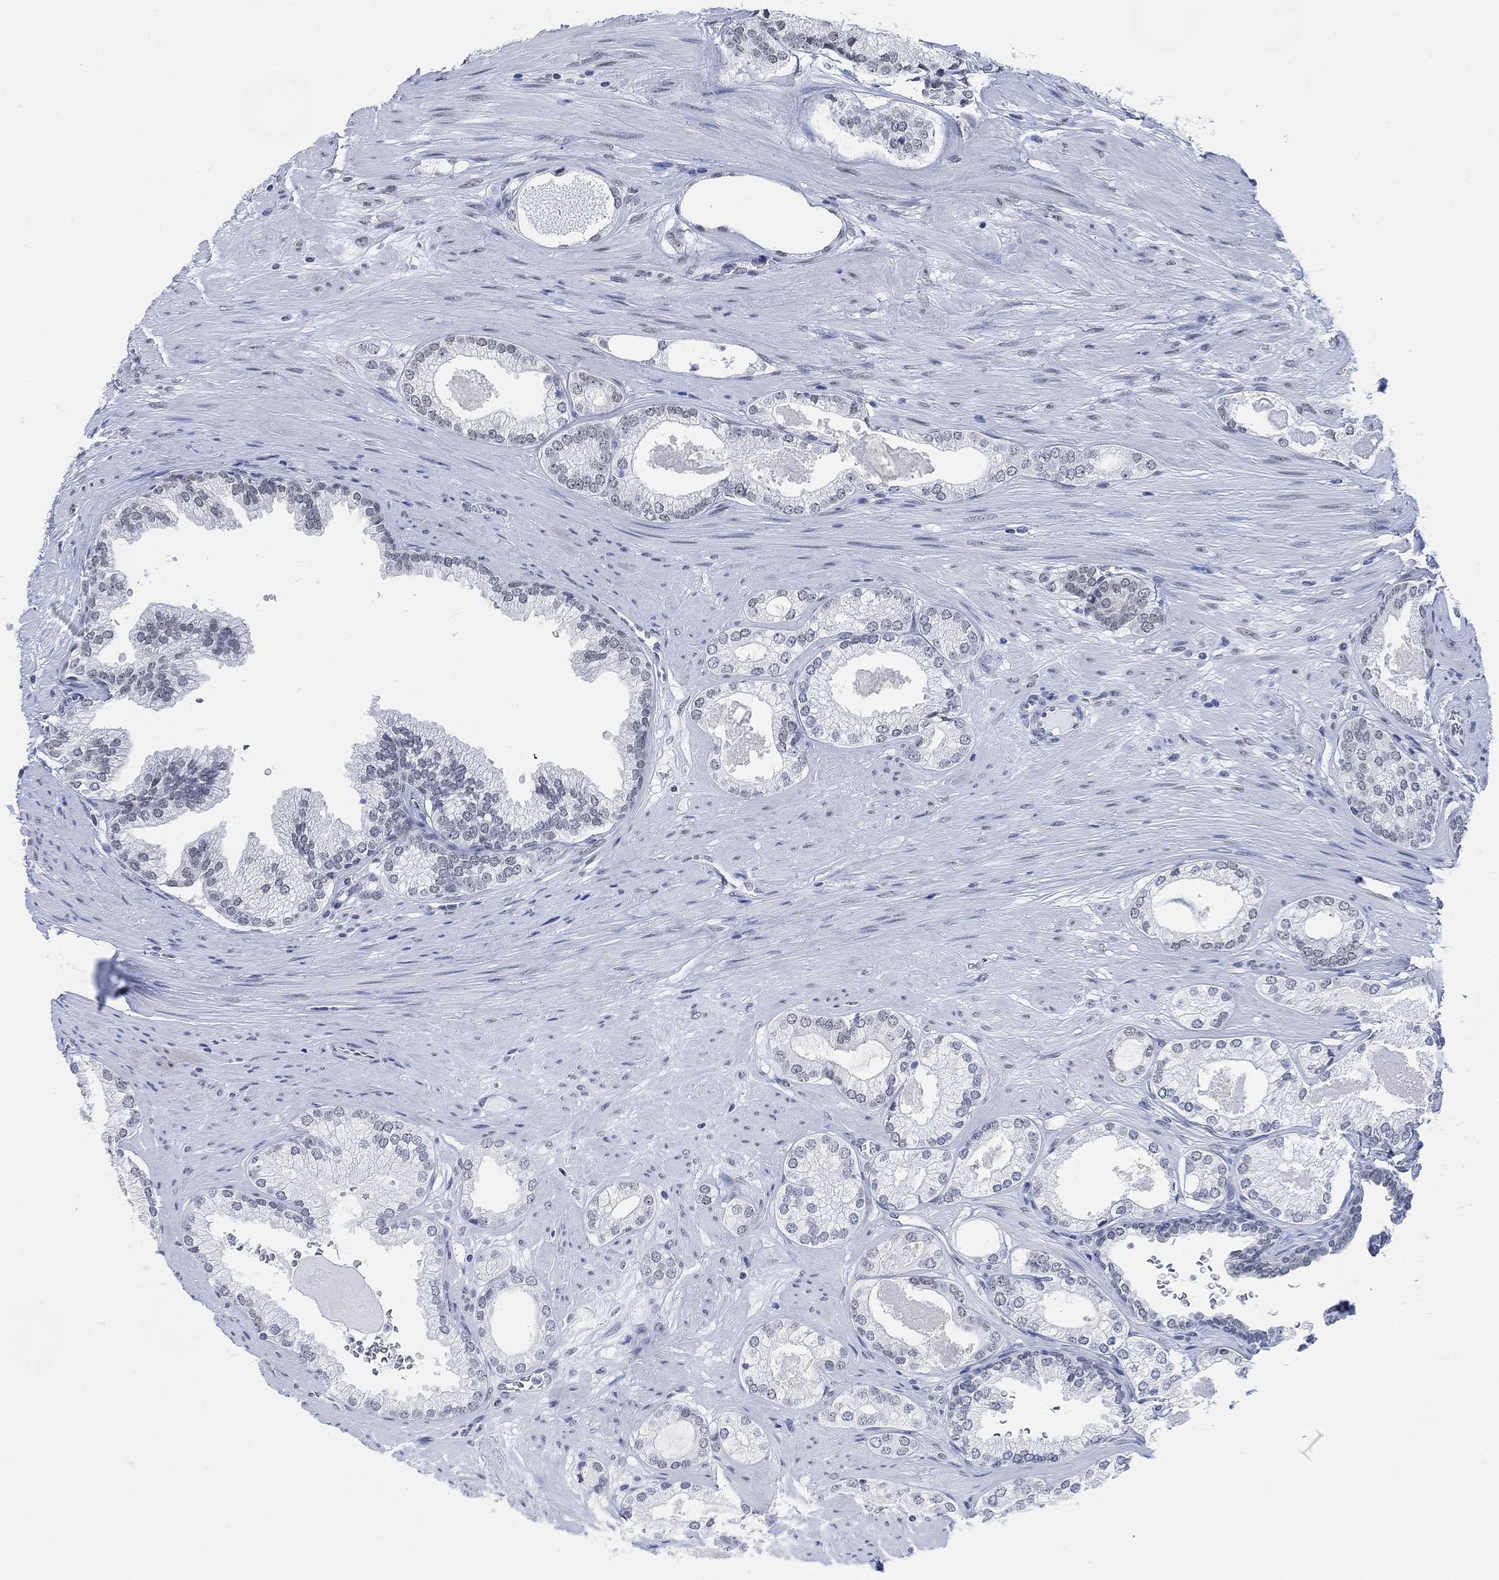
{"staining": {"intensity": "weak", "quantity": "<25%", "location": "nuclear"}, "tissue": "prostate cancer", "cell_type": "Tumor cells", "image_type": "cancer", "snomed": [{"axis": "morphology", "description": "Adenocarcinoma, High grade"}, {"axis": "topography", "description": "Prostate and seminal vesicle, NOS"}], "caption": "IHC of human prostate cancer reveals no expression in tumor cells.", "gene": "PURG", "patient": {"sex": "male", "age": 62}}